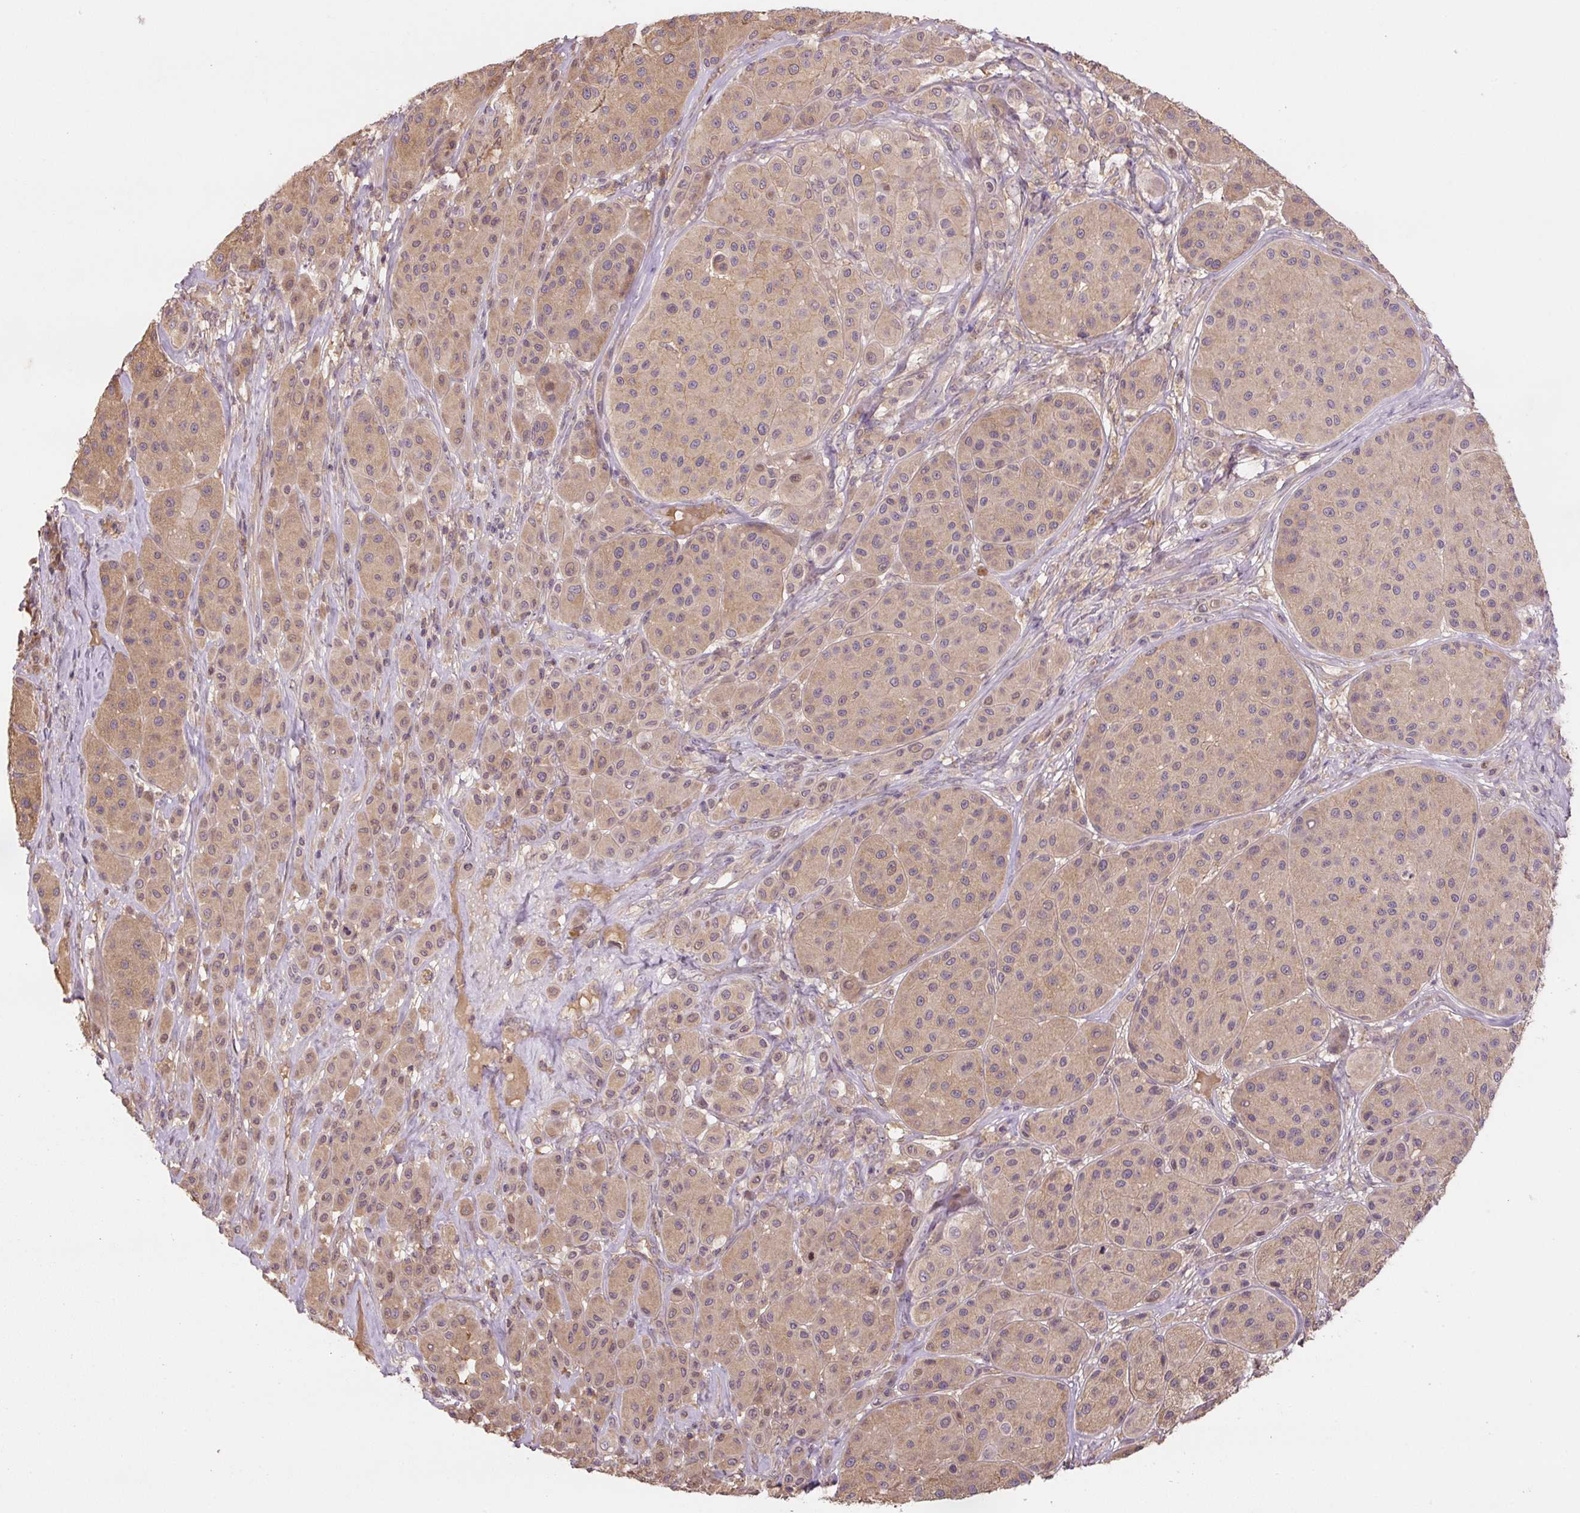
{"staining": {"intensity": "moderate", "quantity": ">75%", "location": "cytoplasmic/membranous,nuclear"}, "tissue": "melanoma", "cell_type": "Tumor cells", "image_type": "cancer", "snomed": [{"axis": "morphology", "description": "Malignant melanoma, Metastatic site"}, {"axis": "topography", "description": "Smooth muscle"}], "caption": "Immunohistochemistry image of neoplastic tissue: malignant melanoma (metastatic site) stained using immunohistochemistry displays medium levels of moderate protein expression localized specifically in the cytoplasmic/membranous and nuclear of tumor cells, appearing as a cytoplasmic/membranous and nuclear brown color.", "gene": "C2orf73", "patient": {"sex": "male", "age": 41}}